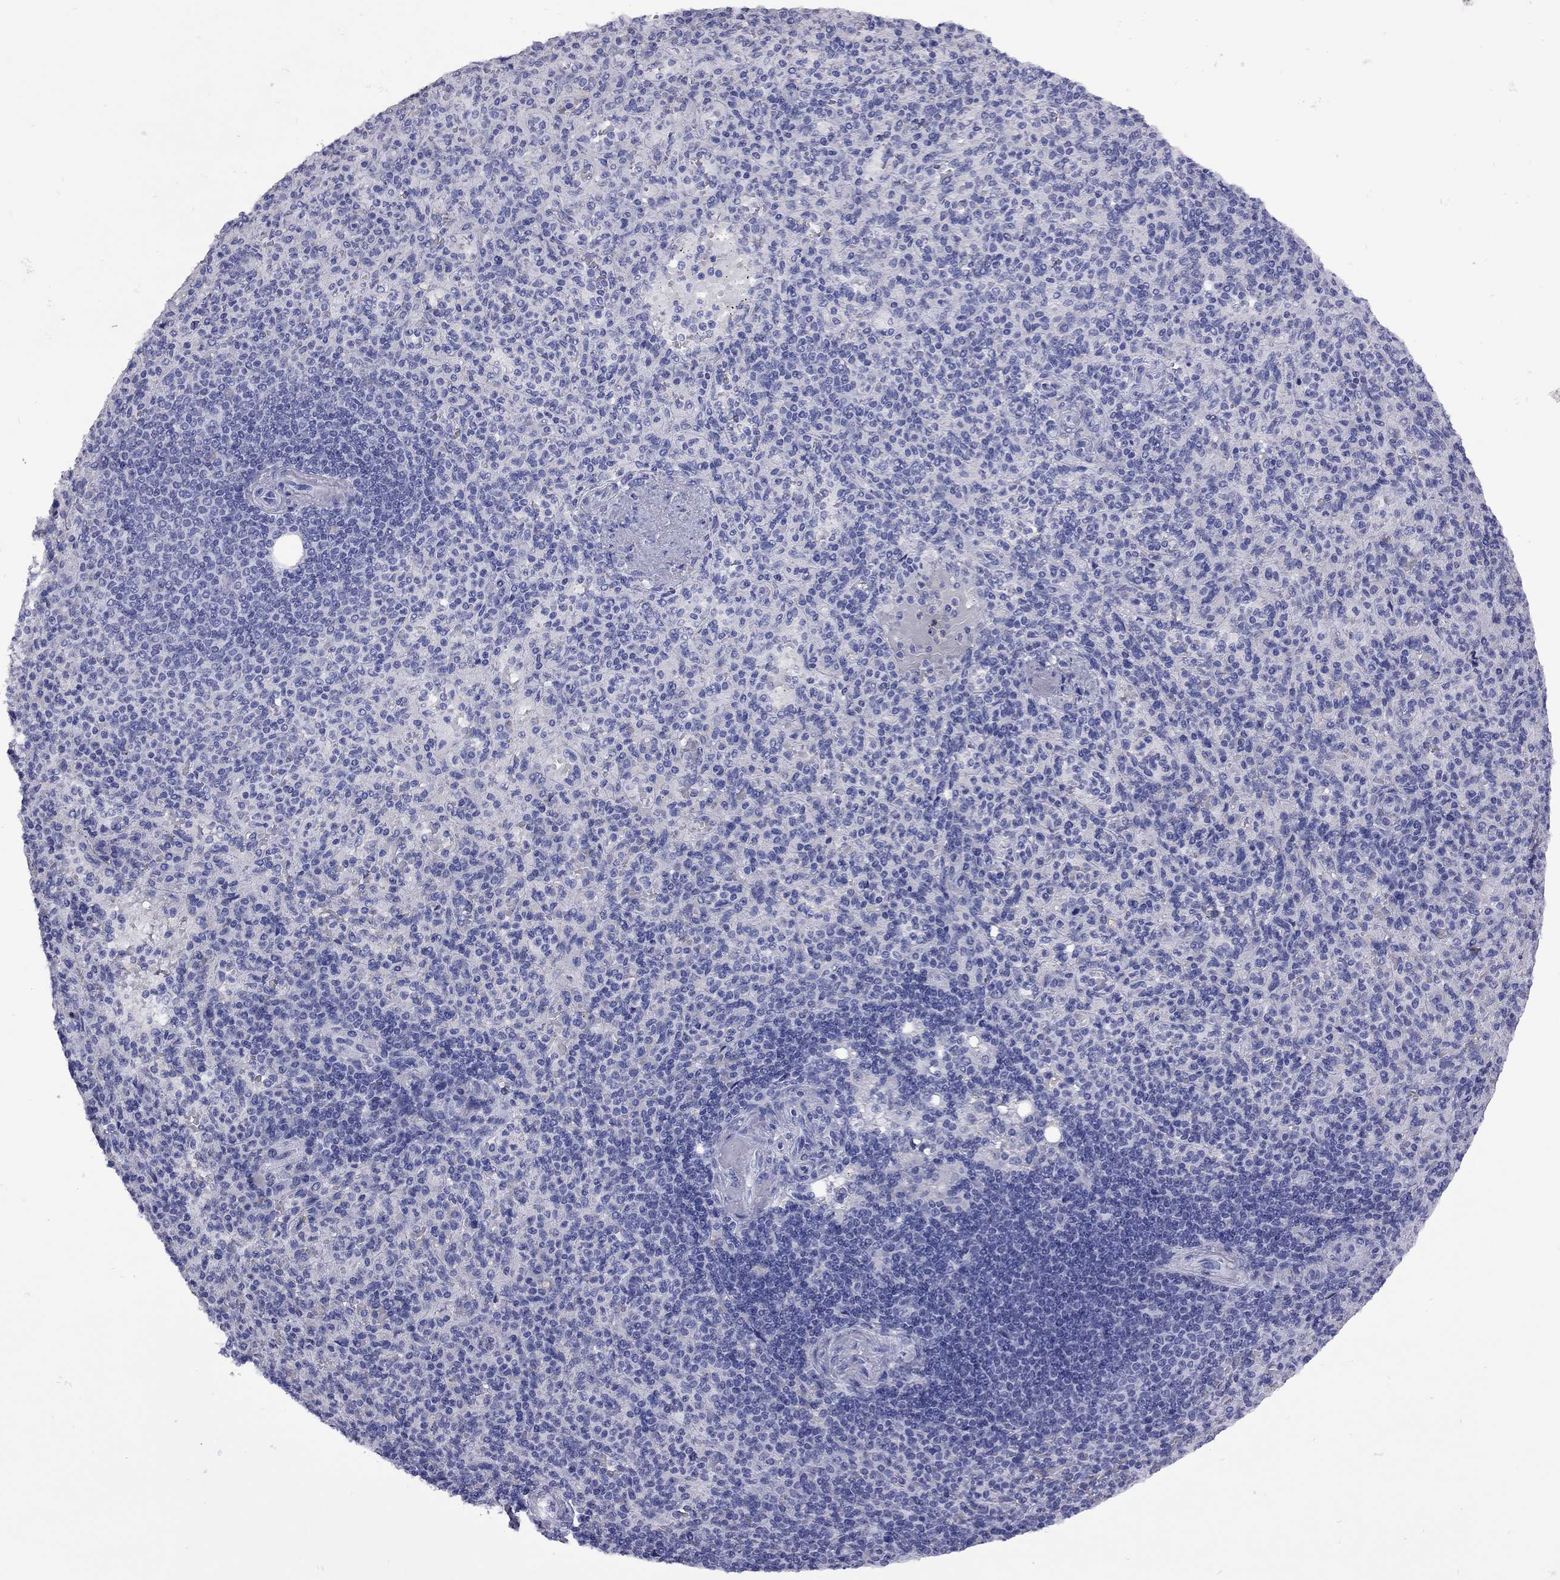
{"staining": {"intensity": "negative", "quantity": "none", "location": "none"}, "tissue": "spleen", "cell_type": "Cells in red pulp", "image_type": "normal", "snomed": [{"axis": "morphology", "description": "Normal tissue, NOS"}, {"axis": "topography", "description": "Spleen"}], "caption": "Cells in red pulp show no significant protein positivity in unremarkable spleen.", "gene": "EPPIN", "patient": {"sex": "female", "age": 74}}